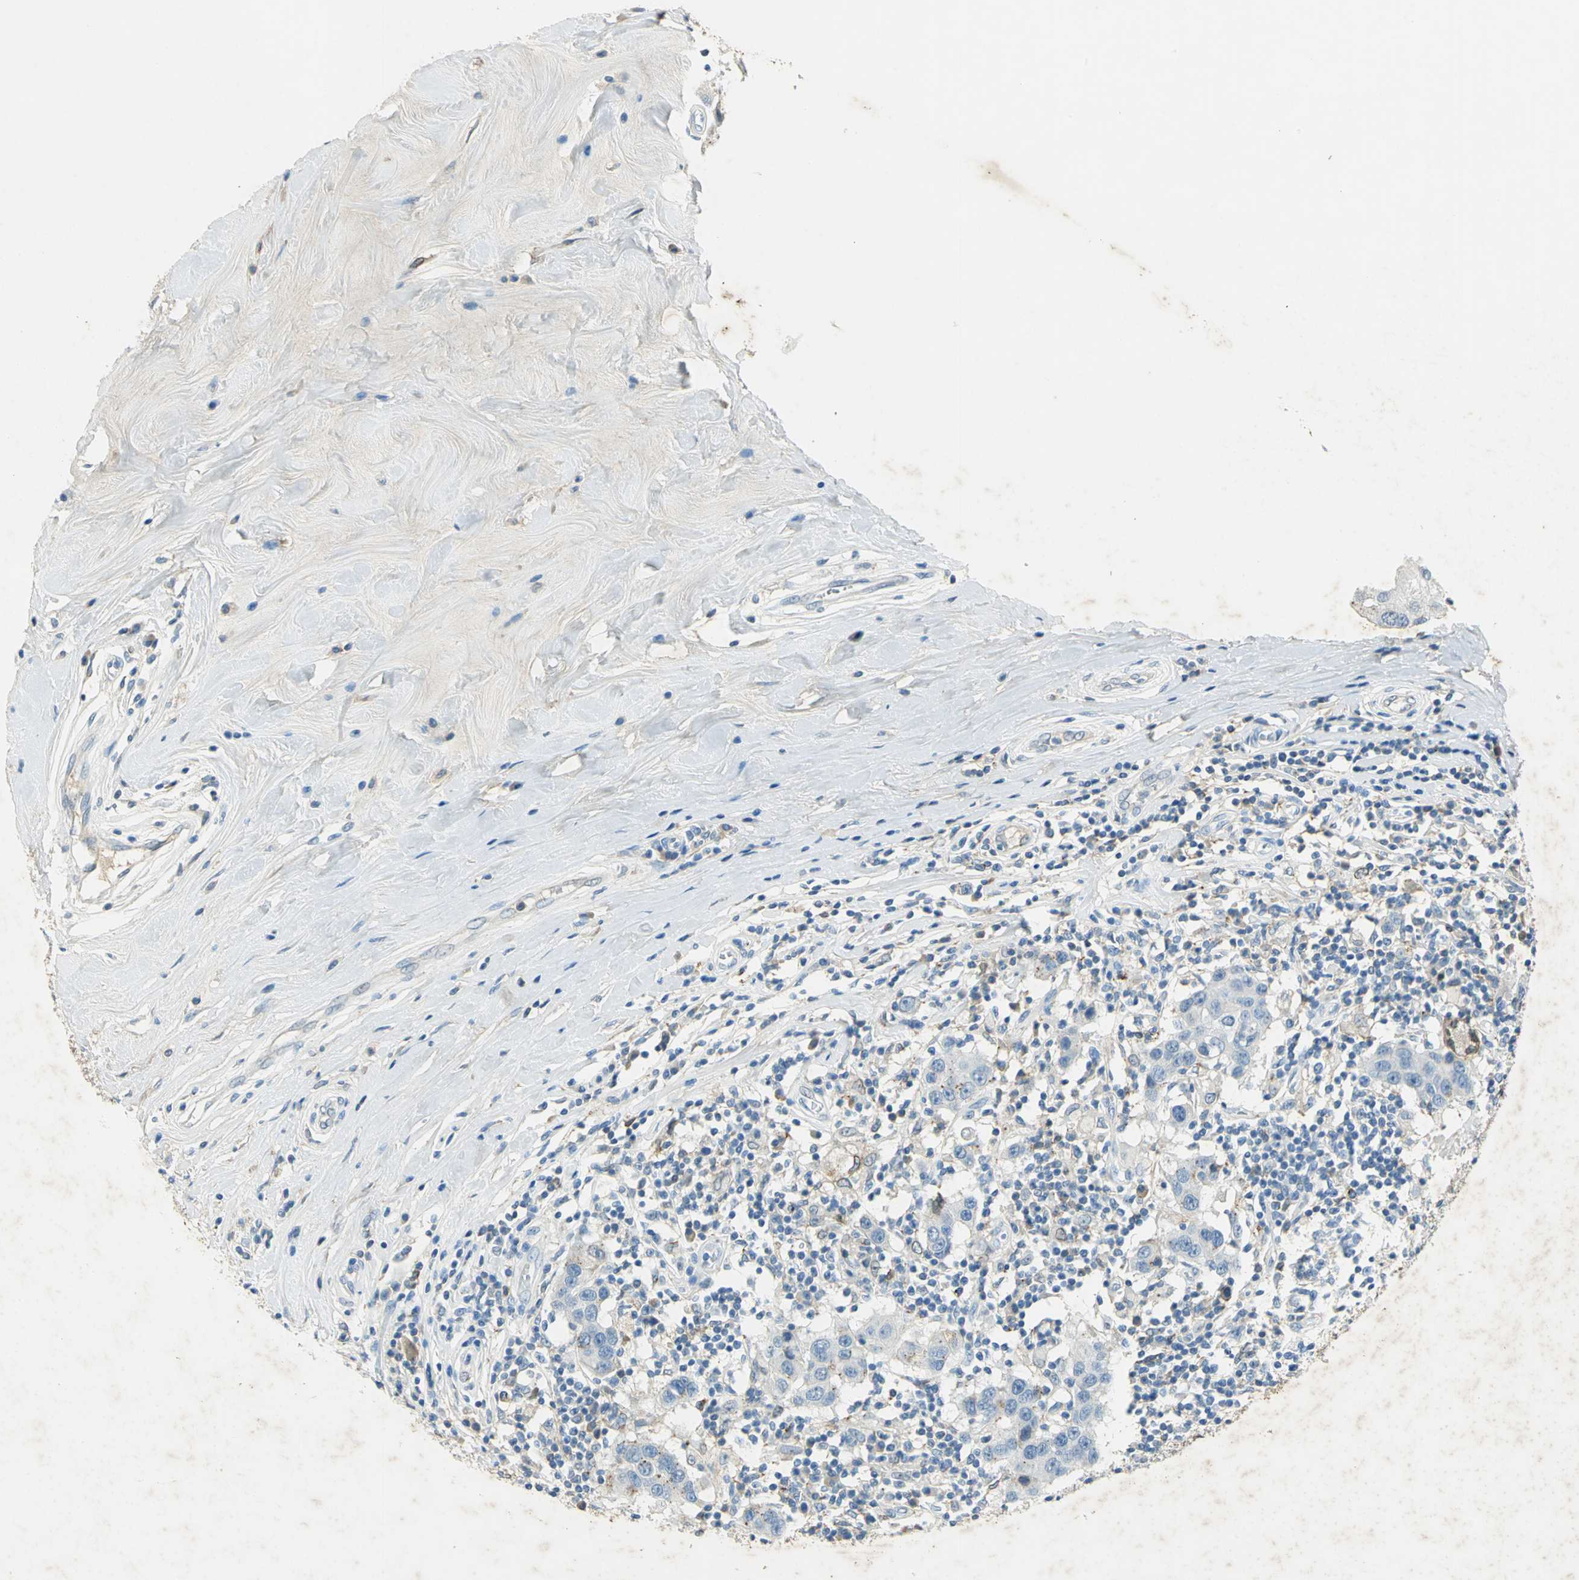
{"staining": {"intensity": "negative", "quantity": "none", "location": "none"}, "tissue": "breast cancer", "cell_type": "Tumor cells", "image_type": "cancer", "snomed": [{"axis": "morphology", "description": "Duct carcinoma"}, {"axis": "topography", "description": "Breast"}], "caption": "Invasive ductal carcinoma (breast) was stained to show a protein in brown. There is no significant positivity in tumor cells. Brightfield microscopy of immunohistochemistry stained with DAB (brown) and hematoxylin (blue), captured at high magnification.", "gene": "ANXA4", "patient": {"sex": "female", "age": 27}}